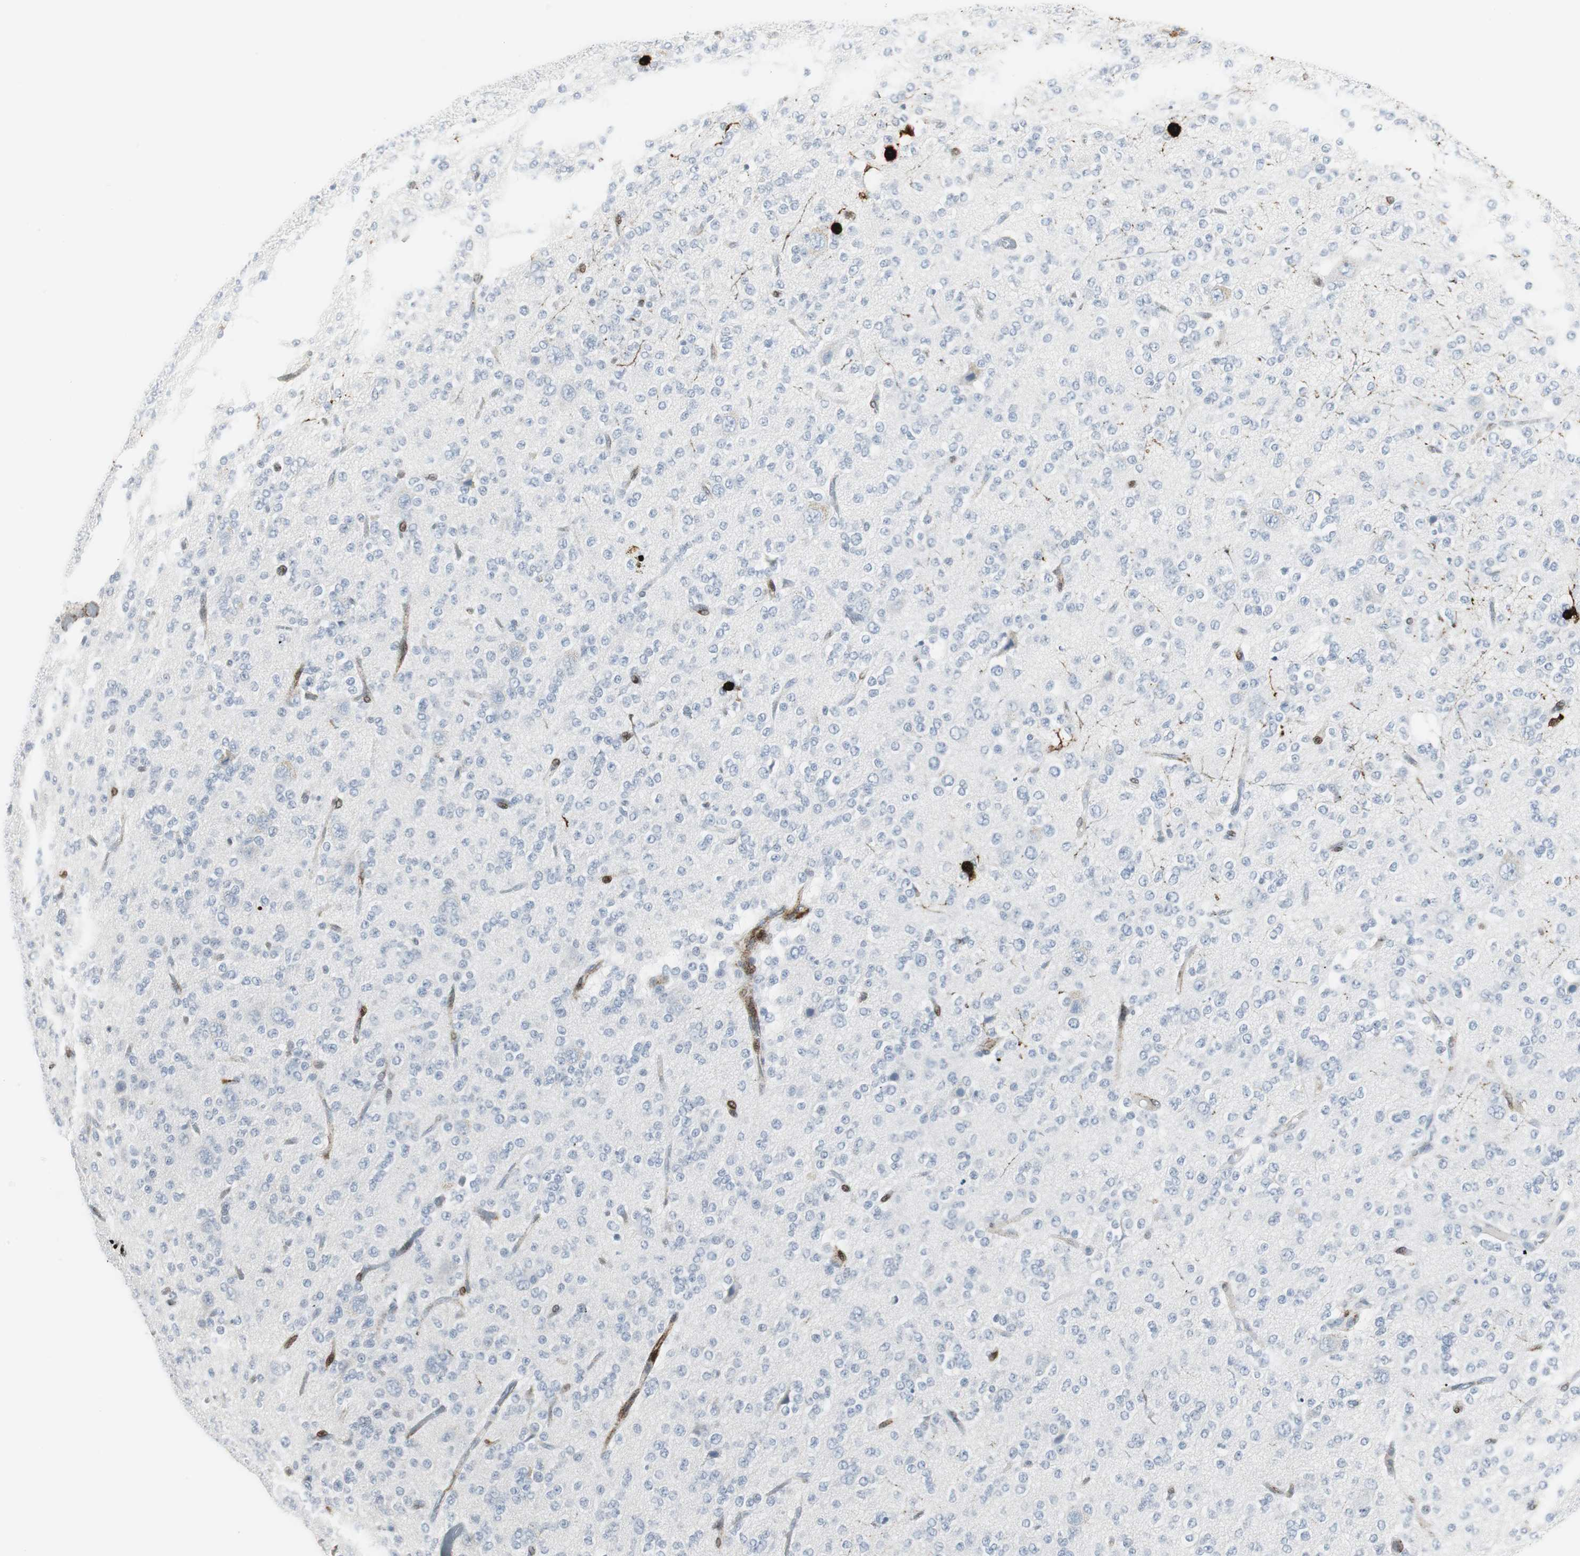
{"staining": {"intensity": "negative", "quantity": "none", "location": "none"}, "tissue": "glioma", "cell_type": "Tumor cells", "image_type": "cancer", "snomed": [{"axis": "morphology", "description": "Glioma, malignant, Low grade"}, {"axis": "topography", "description": "Brain"}], "caption": "Histopathology image shows no significant protein expression in tumor cells of malignant glioma (low-grade).", "gene": "PPP1R14A", "patient": {"sex": "male", "age": 38}}